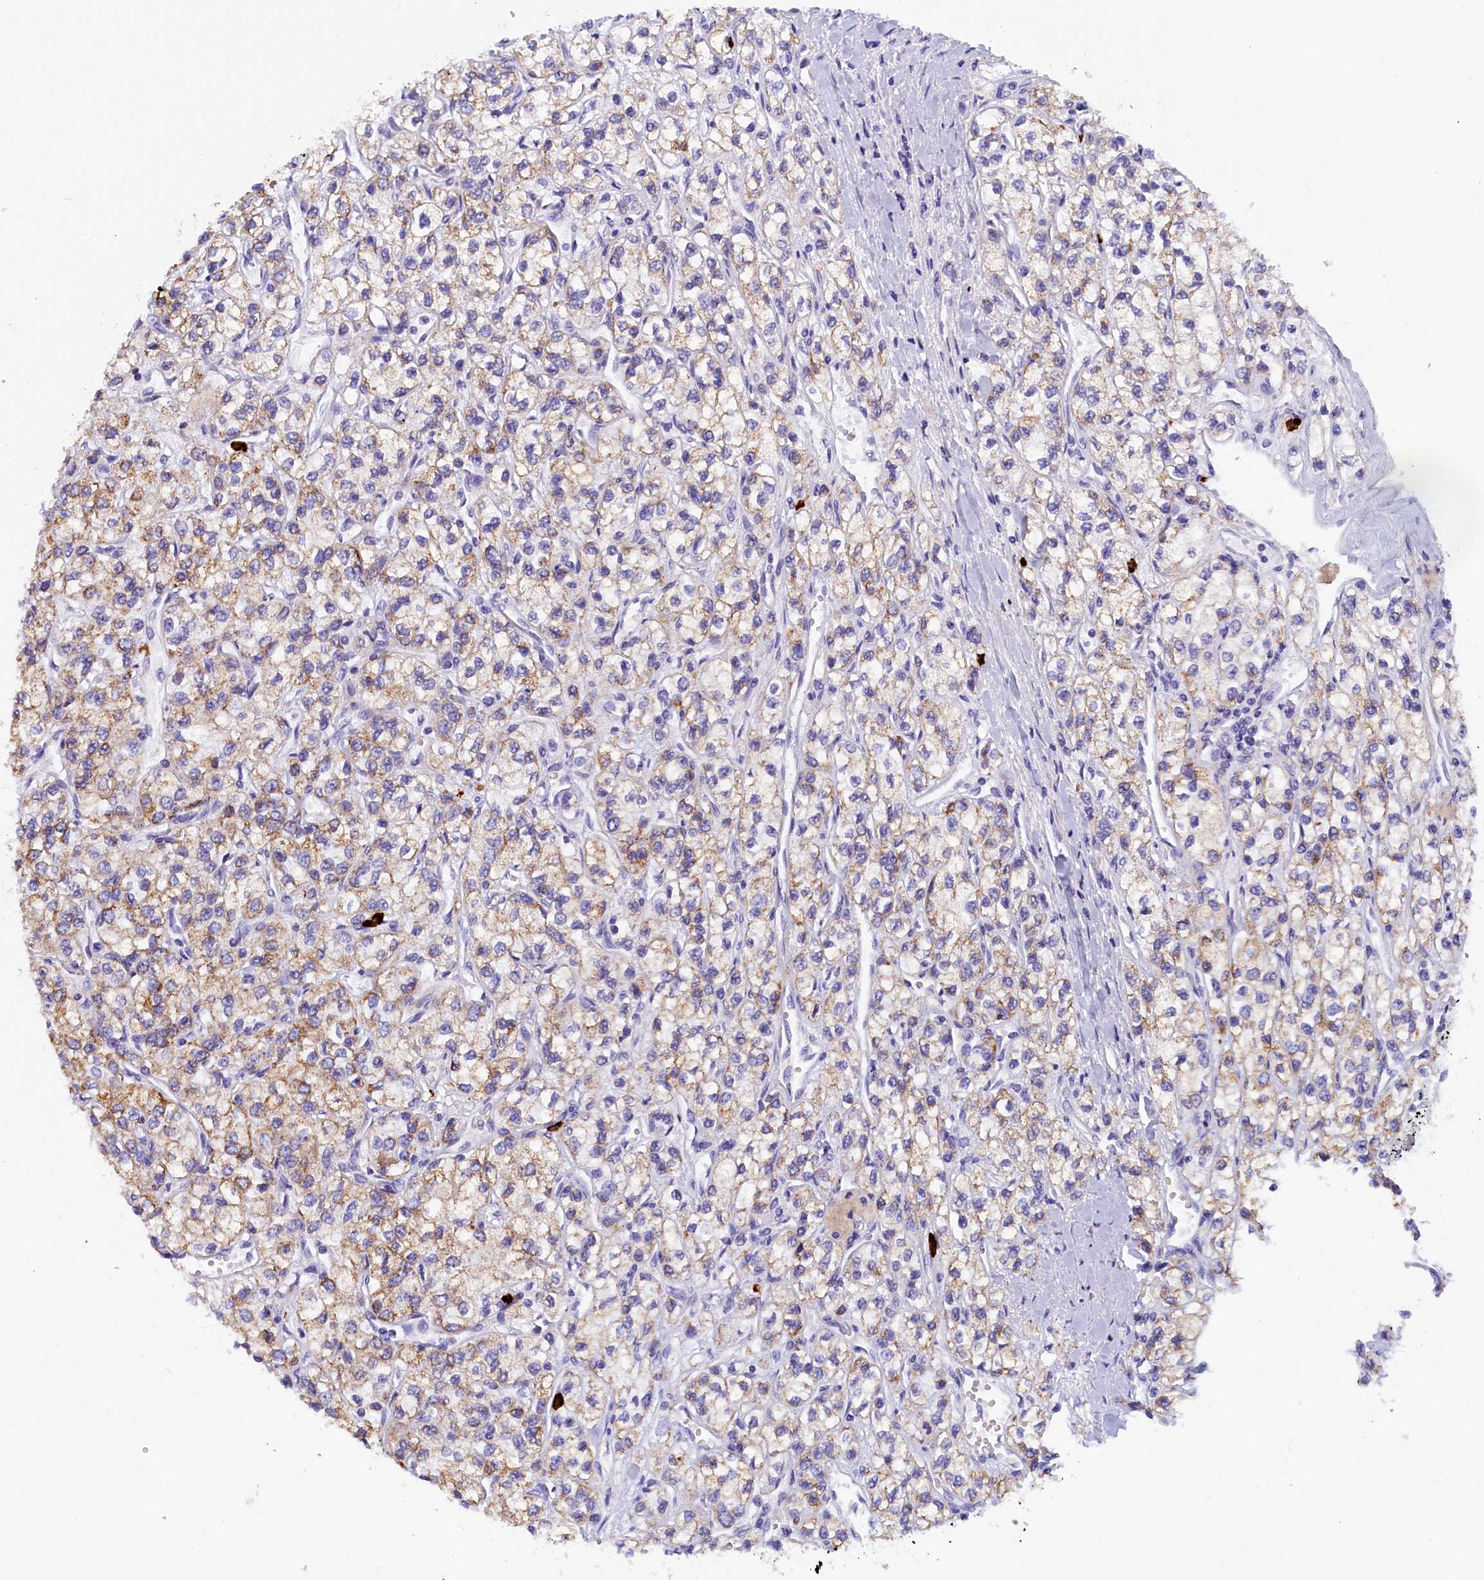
{"staining": {"intensity": "moderate", "quantity": "25%-75%", "location": "cytoplasmic/membranous"}, "tissue": "renal cancer", "cell_type": "Tumor cells", "image_type": "cancer", "snomed": [{"axis": "morphology", "description": "Adenocarcinoma, NOS"}, {"axis": "topography", "description": "Kidney"}], "caption": "A medium amount of moderate cytoplasmic/membranous staining is appreciated in about 25%-75% of tumor cells in renal adenocarcinoma tissue. Nuclei are stained in blue.", "gene": "RTTN", "patient": {"sex": "male", "age": 80}}